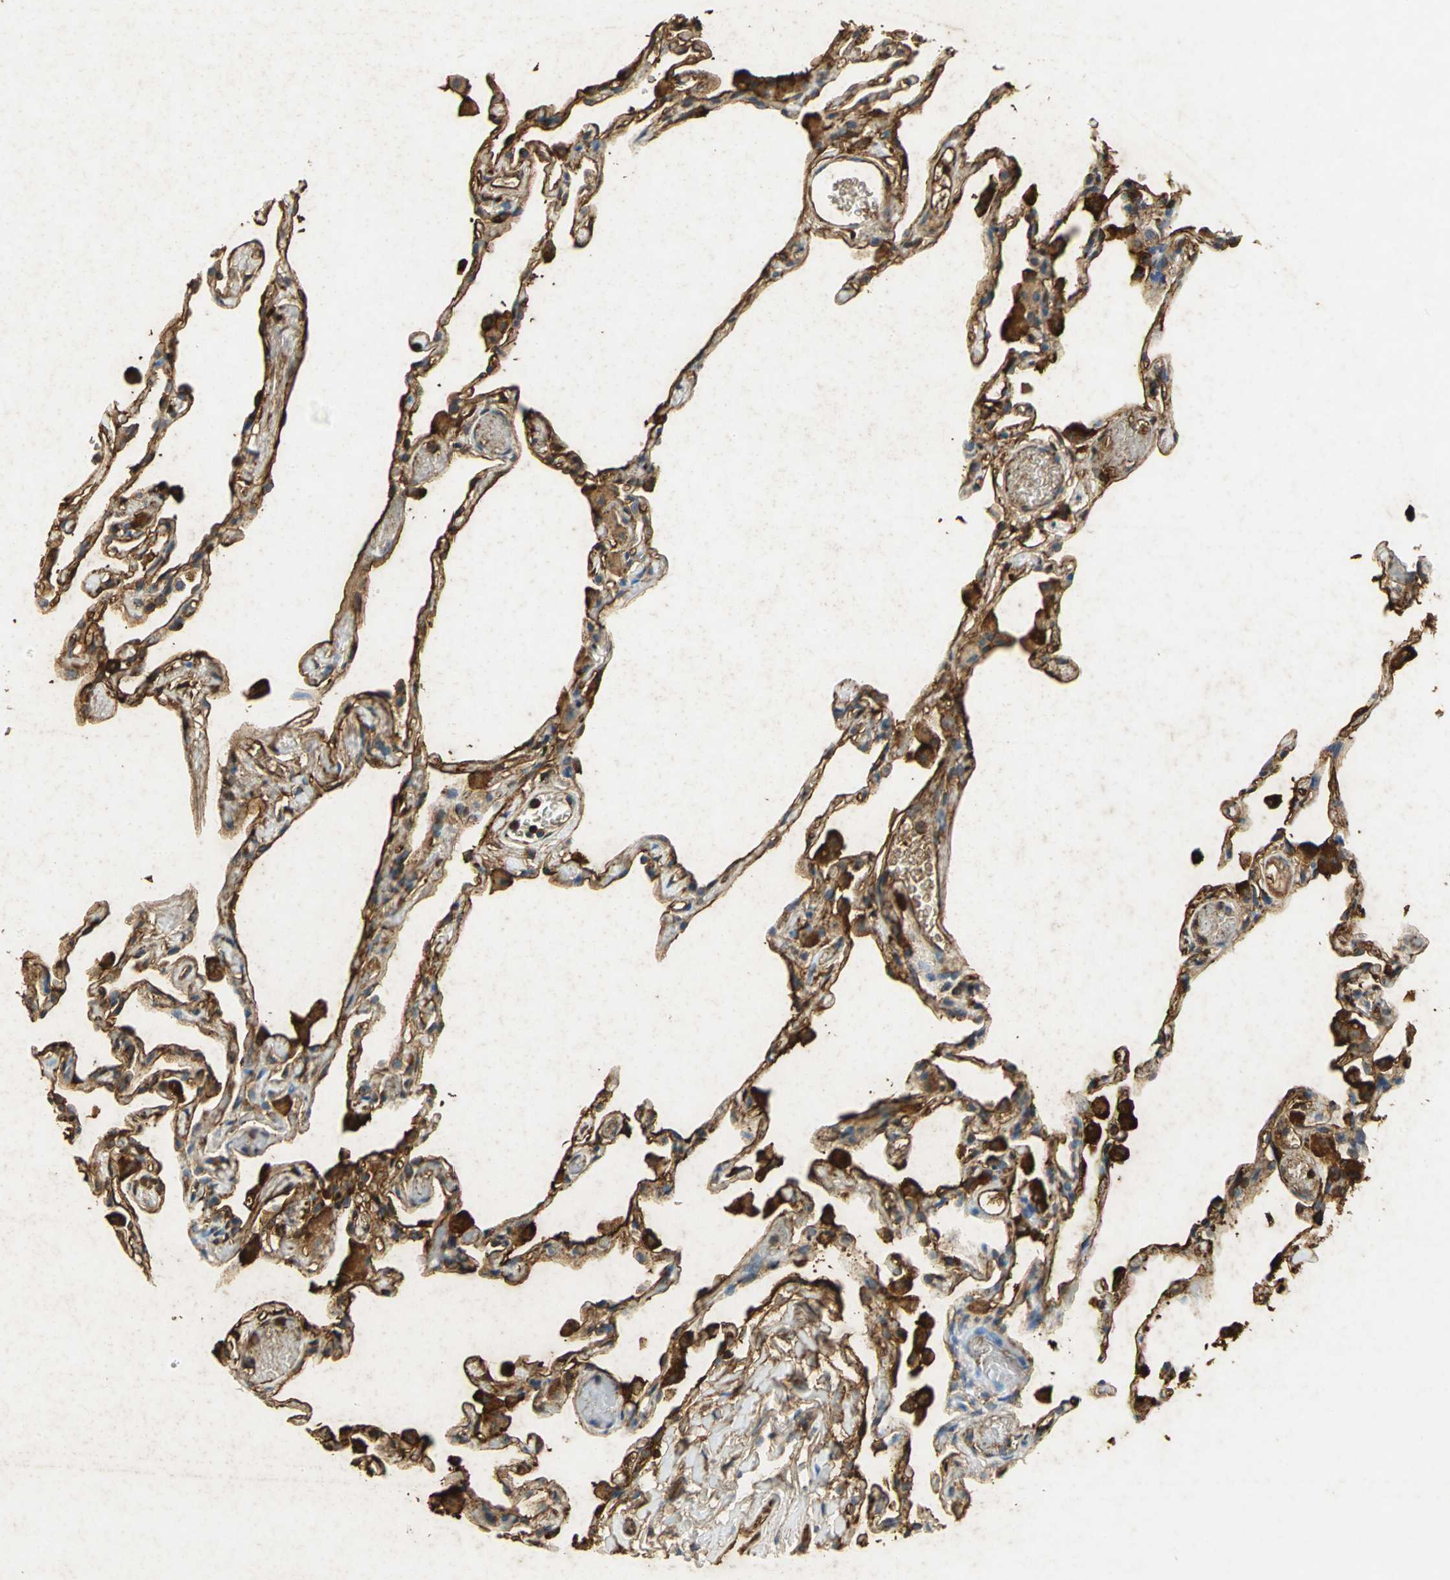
{"staining": {"intensity": "strong", "quantity": "25%-75%", "location": "cytoplasmic/membranous"}, "tissue": "lung", "cell_type": "Alveolar cells", "image_type": "normal", "snomed": [{"axis": "morphology", "description": "Normal tissue, NOS"}, {"axis": "topography", "description": "Lung"}], "caption": "DAB immunohistochemical staining of unremarkable lung displays strong cytoplasmic/membranous protein staining in about 25%-75% of alveolar cells. (DAB (3,3'-diaminobenzidine) IHC, brown staining for protein, blue staining for nuclei).", "gene": "ANXA4", "patient": {"sex": "female", "age": 49}}